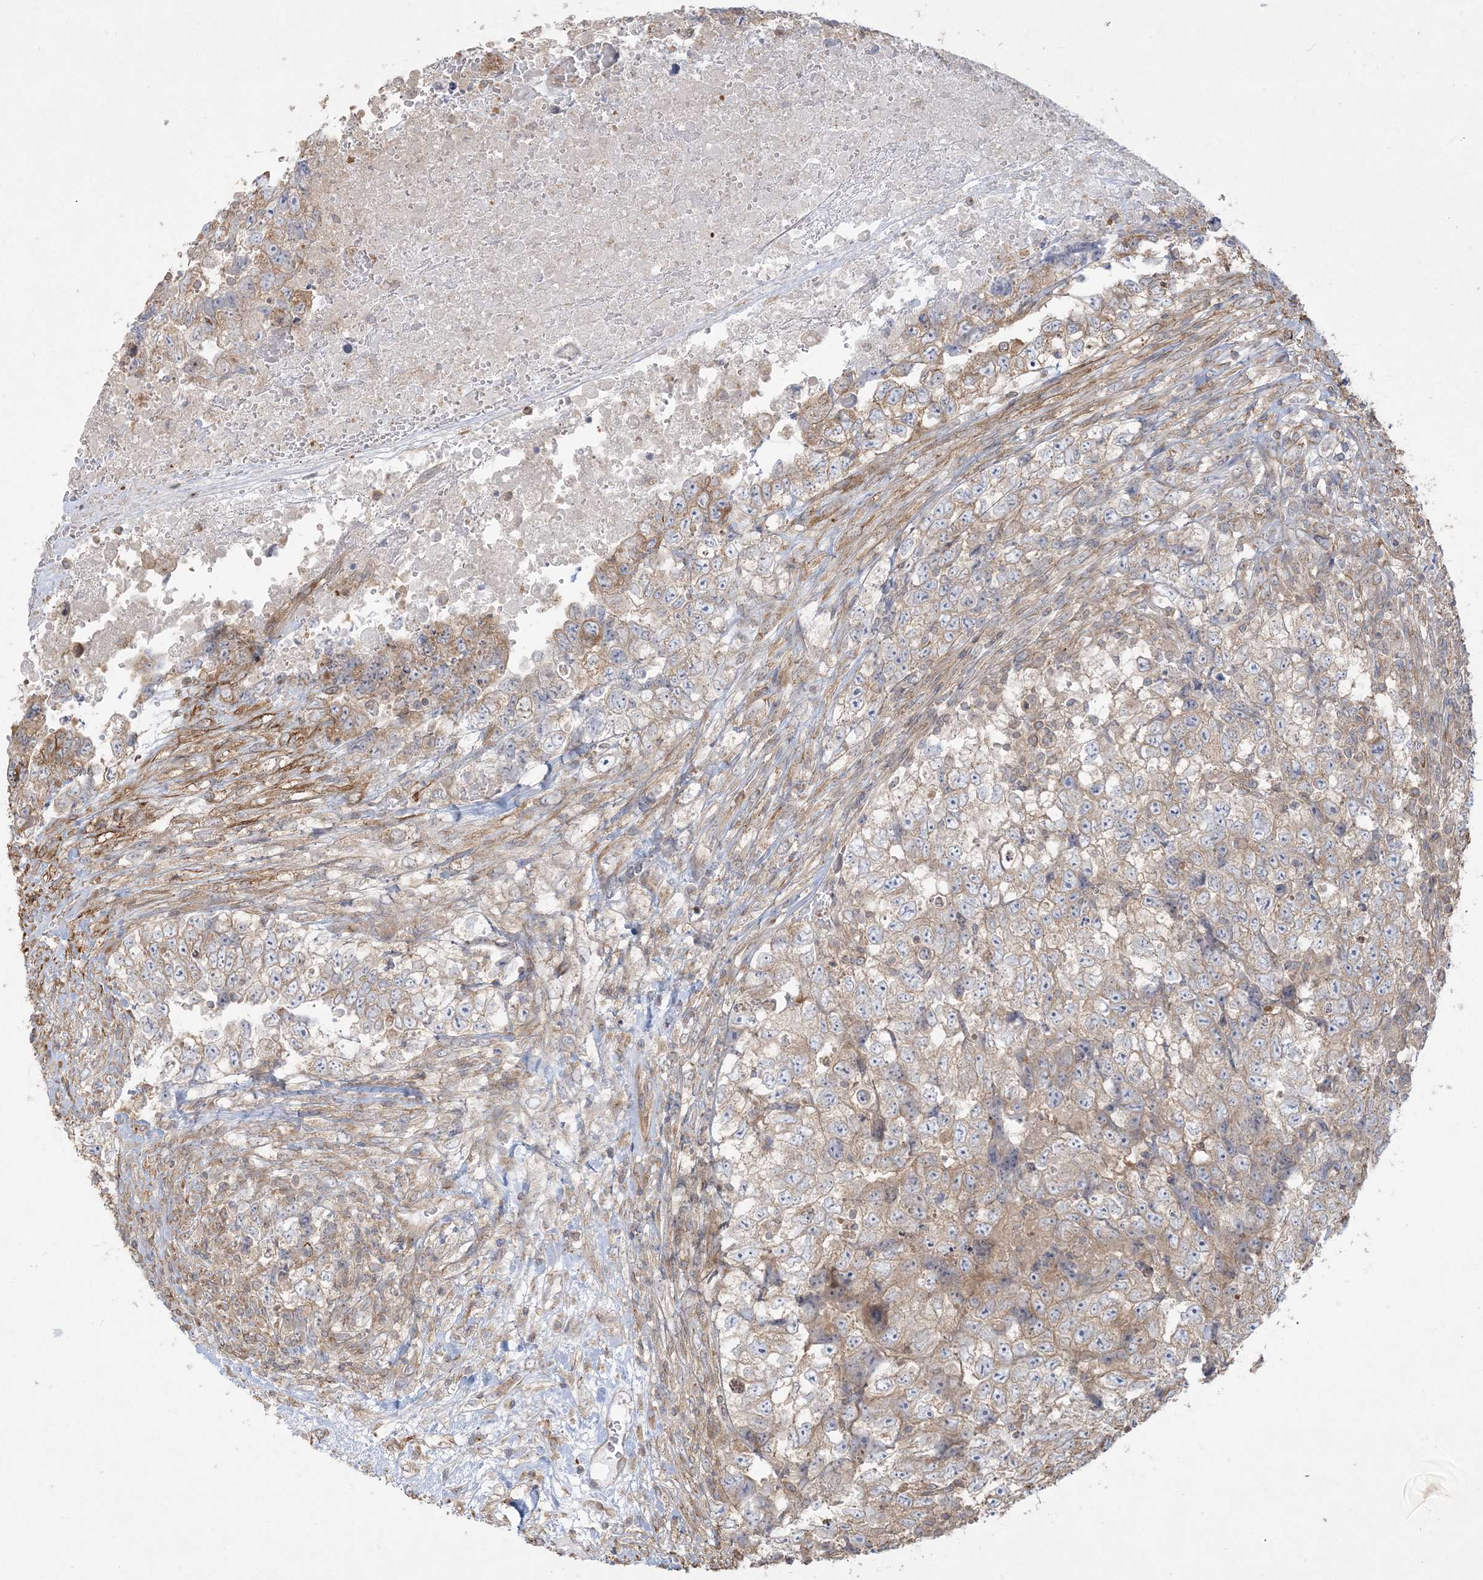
{"staining": {"intensity": "weak", "quantity": "25%-75%", "location": "cytoplasmic/membranous"}, "tissue": "testis cancer", "cell_type": "Tumor cells", "image_type": "cancer", "snomed": [{"axis": "morphology", "description": "Carcinoma, Embryonal, NOS"}, {"axis": "topography", "description": "Testis"}], "caption": "The image demonstrates staining of testis cancer, revealing weak cytoplasmic/membranous protein expression (brown color) within tumor cells.", "gene": "ZC3H6", "patient": {"sex": "male", "age": 37}}